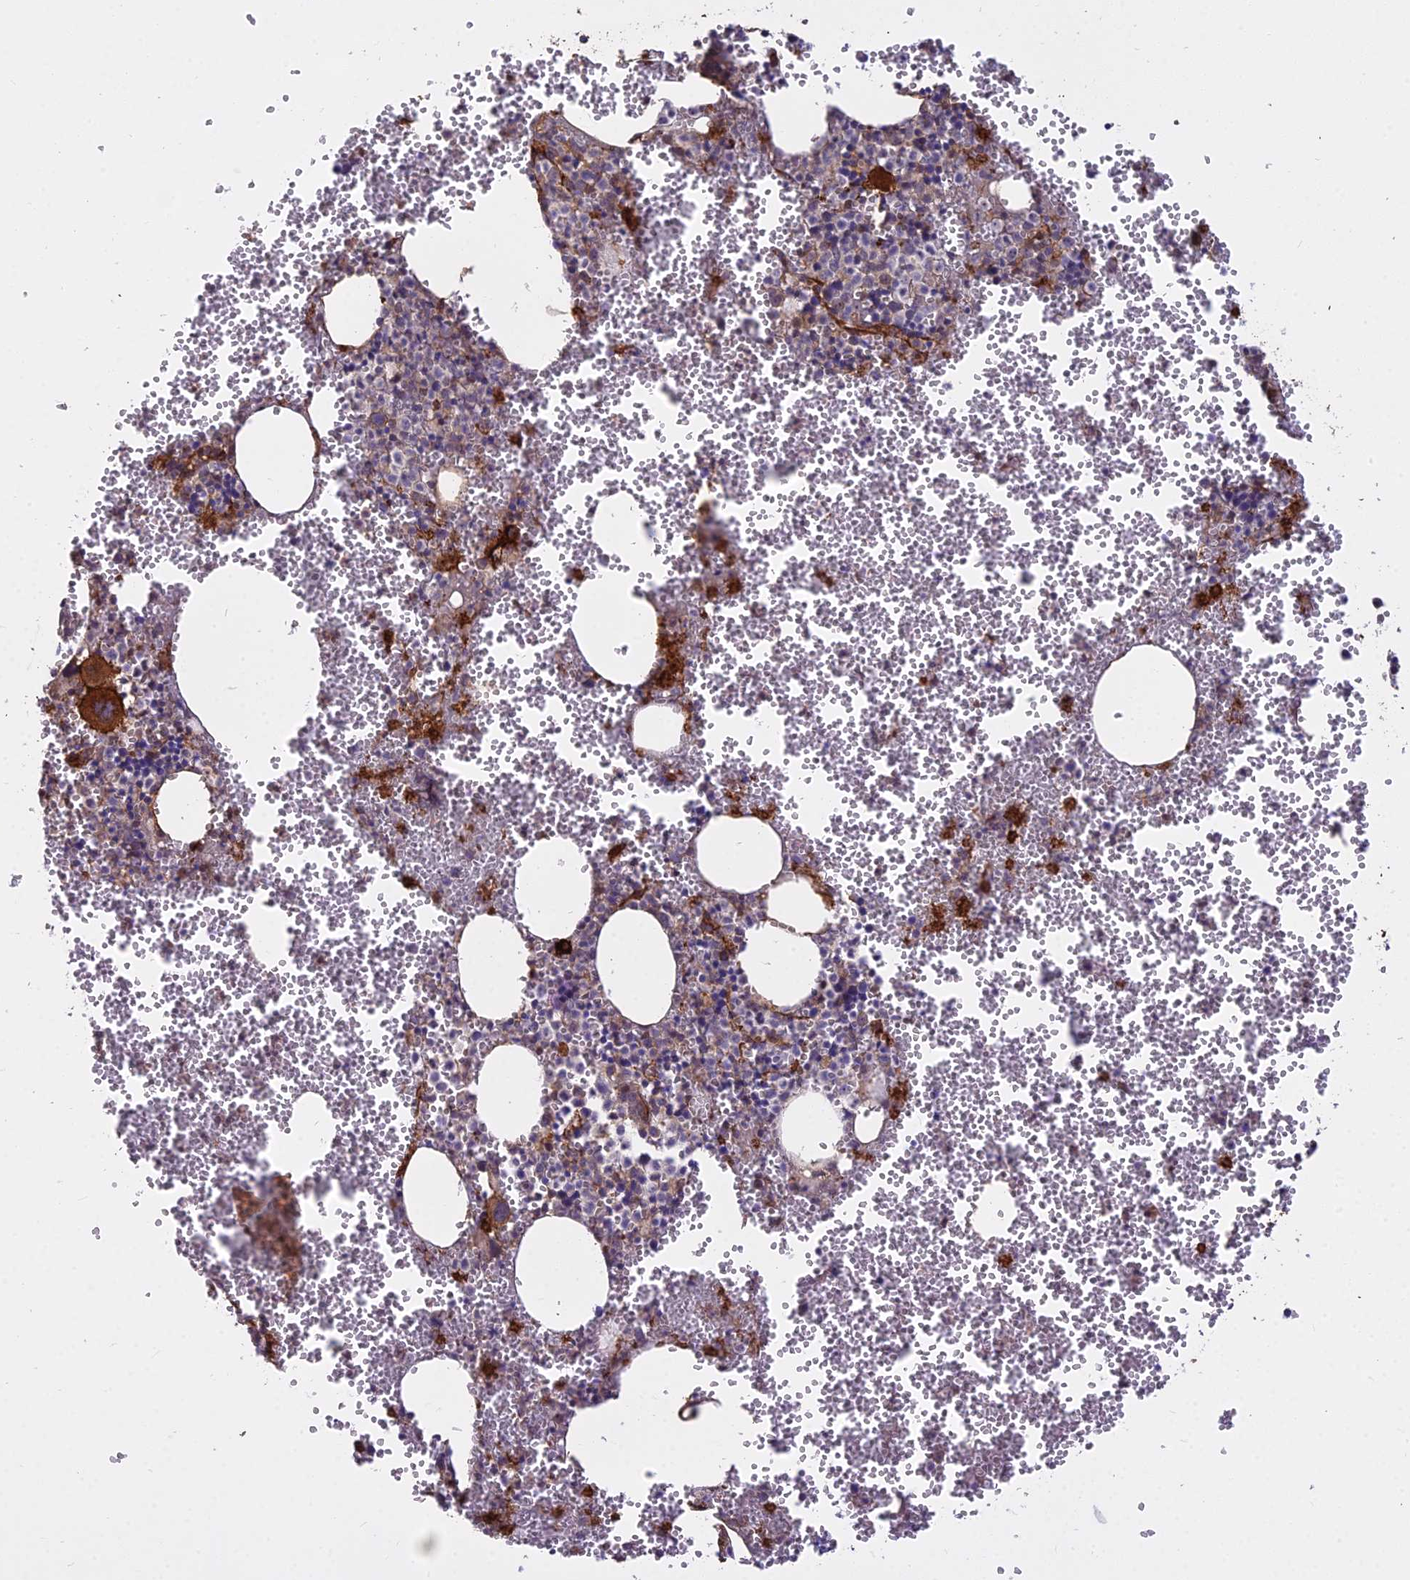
{"staining": {"intensity": "strong", "quantity": "25%-75%", "location": "cytoplasmic/membranous,nuclear"}, "tissue": "bone marrow", "cell_type": "Hematopoietic cells", "image_type": "normal", "snomed": [{"axis": "morphology", "description": "Normal tissue, NOS"}, {"axis": "topography", "description": "Bone marrow"}], "caption": "DAB immunohistochemical staining of unremarkable human bone marrow reveals strong cytoplasmic/membranous,nuclear protein staining in approximately 25%-75% of hematopoietic cells.", "gene": "TCEA3", "patient": {"sex": "female", "age": 77}}